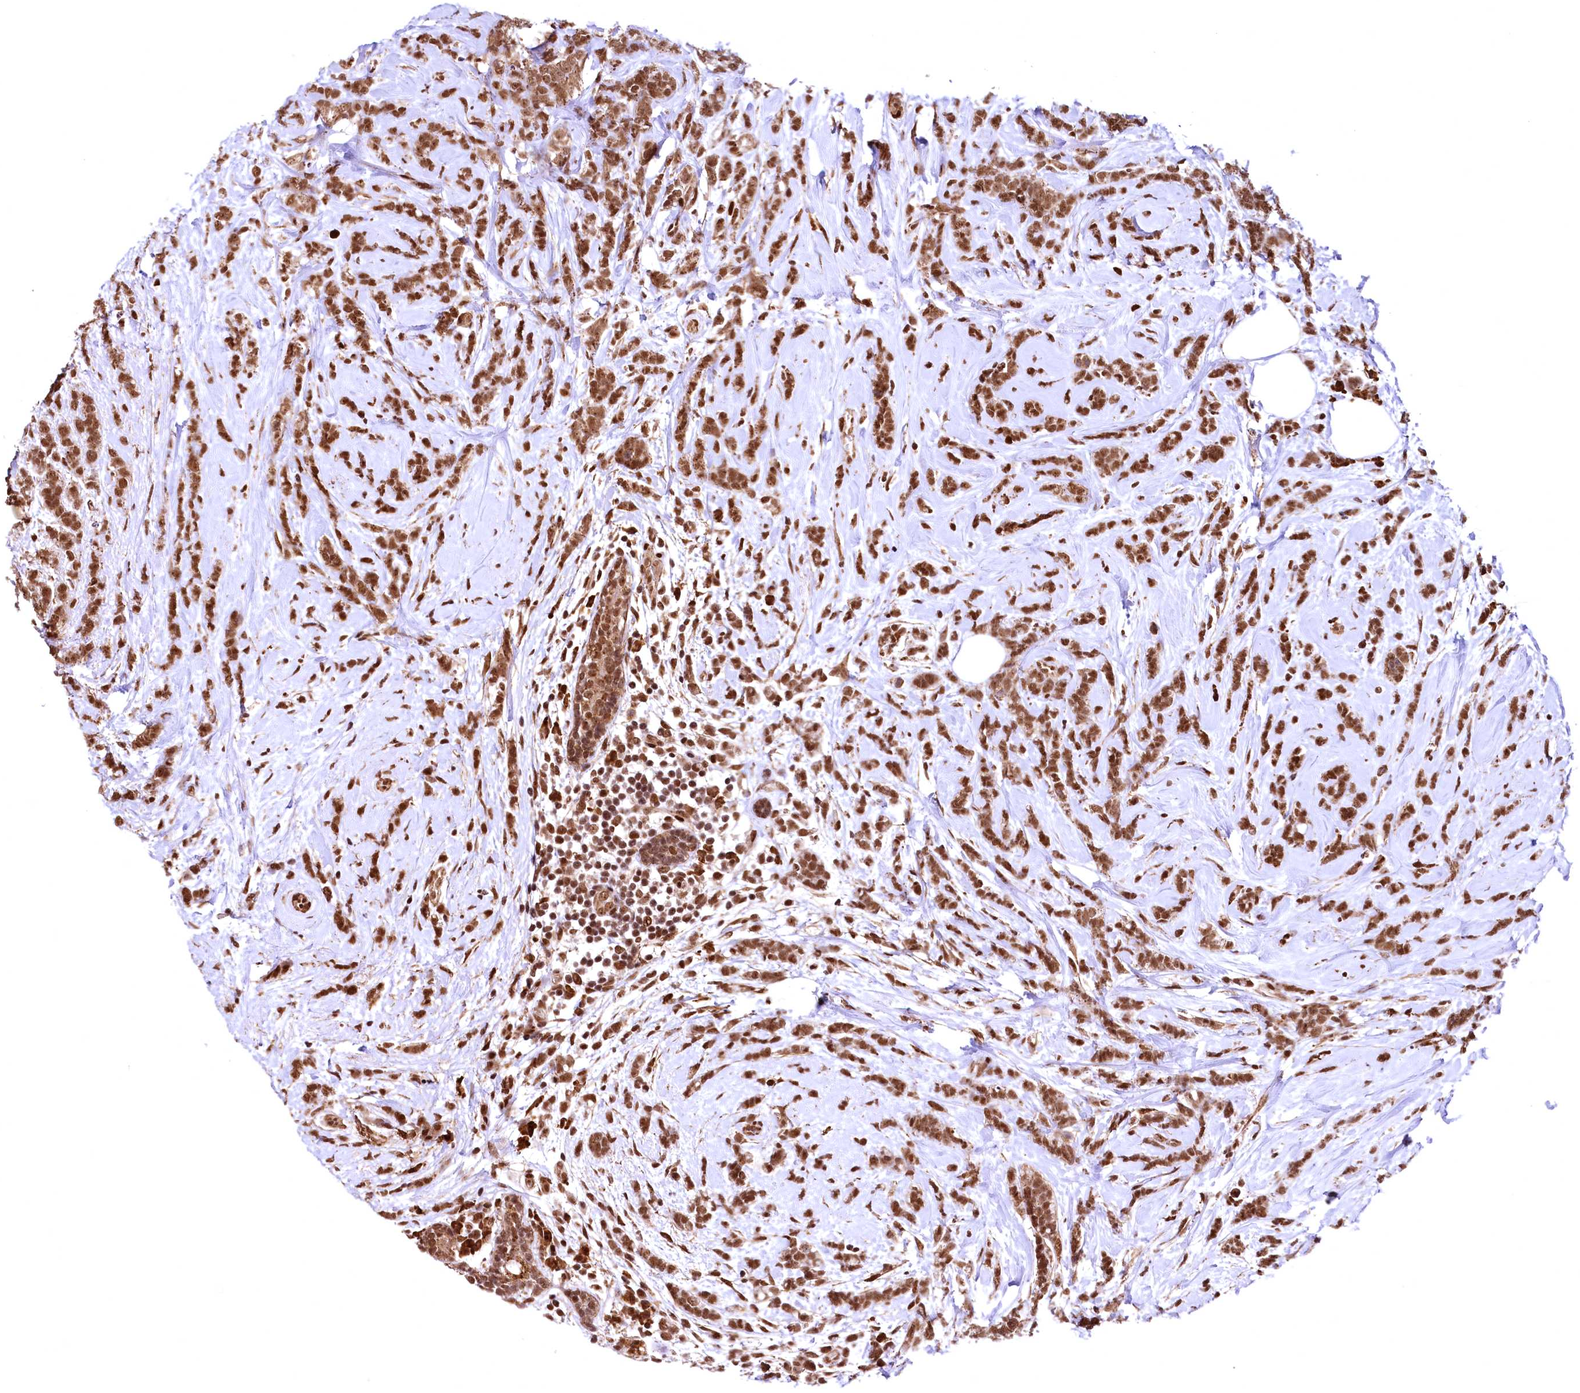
{"staining": {"intensity": "moderate", "quantity": ">75%", "location": "nuclear"}, "tissue": "breast cancer", "cell_type": "Tumor cells", "image_type": "cancer", "snomed": [{"axis": "morphology", "description": "Lobular carcinoma"}, {"axis": "topography", "description": "Breast"}], "caption": "Immunohistochemistry (IHC) photomicrograph of lobular carcinoma (breast) stained for a protein (brown), which shows medium levels of moderate nuclear positivity in about >75% of tumor cells.", "gene": "PDS5B", "patient": {"sex": "female", "age": 58}}